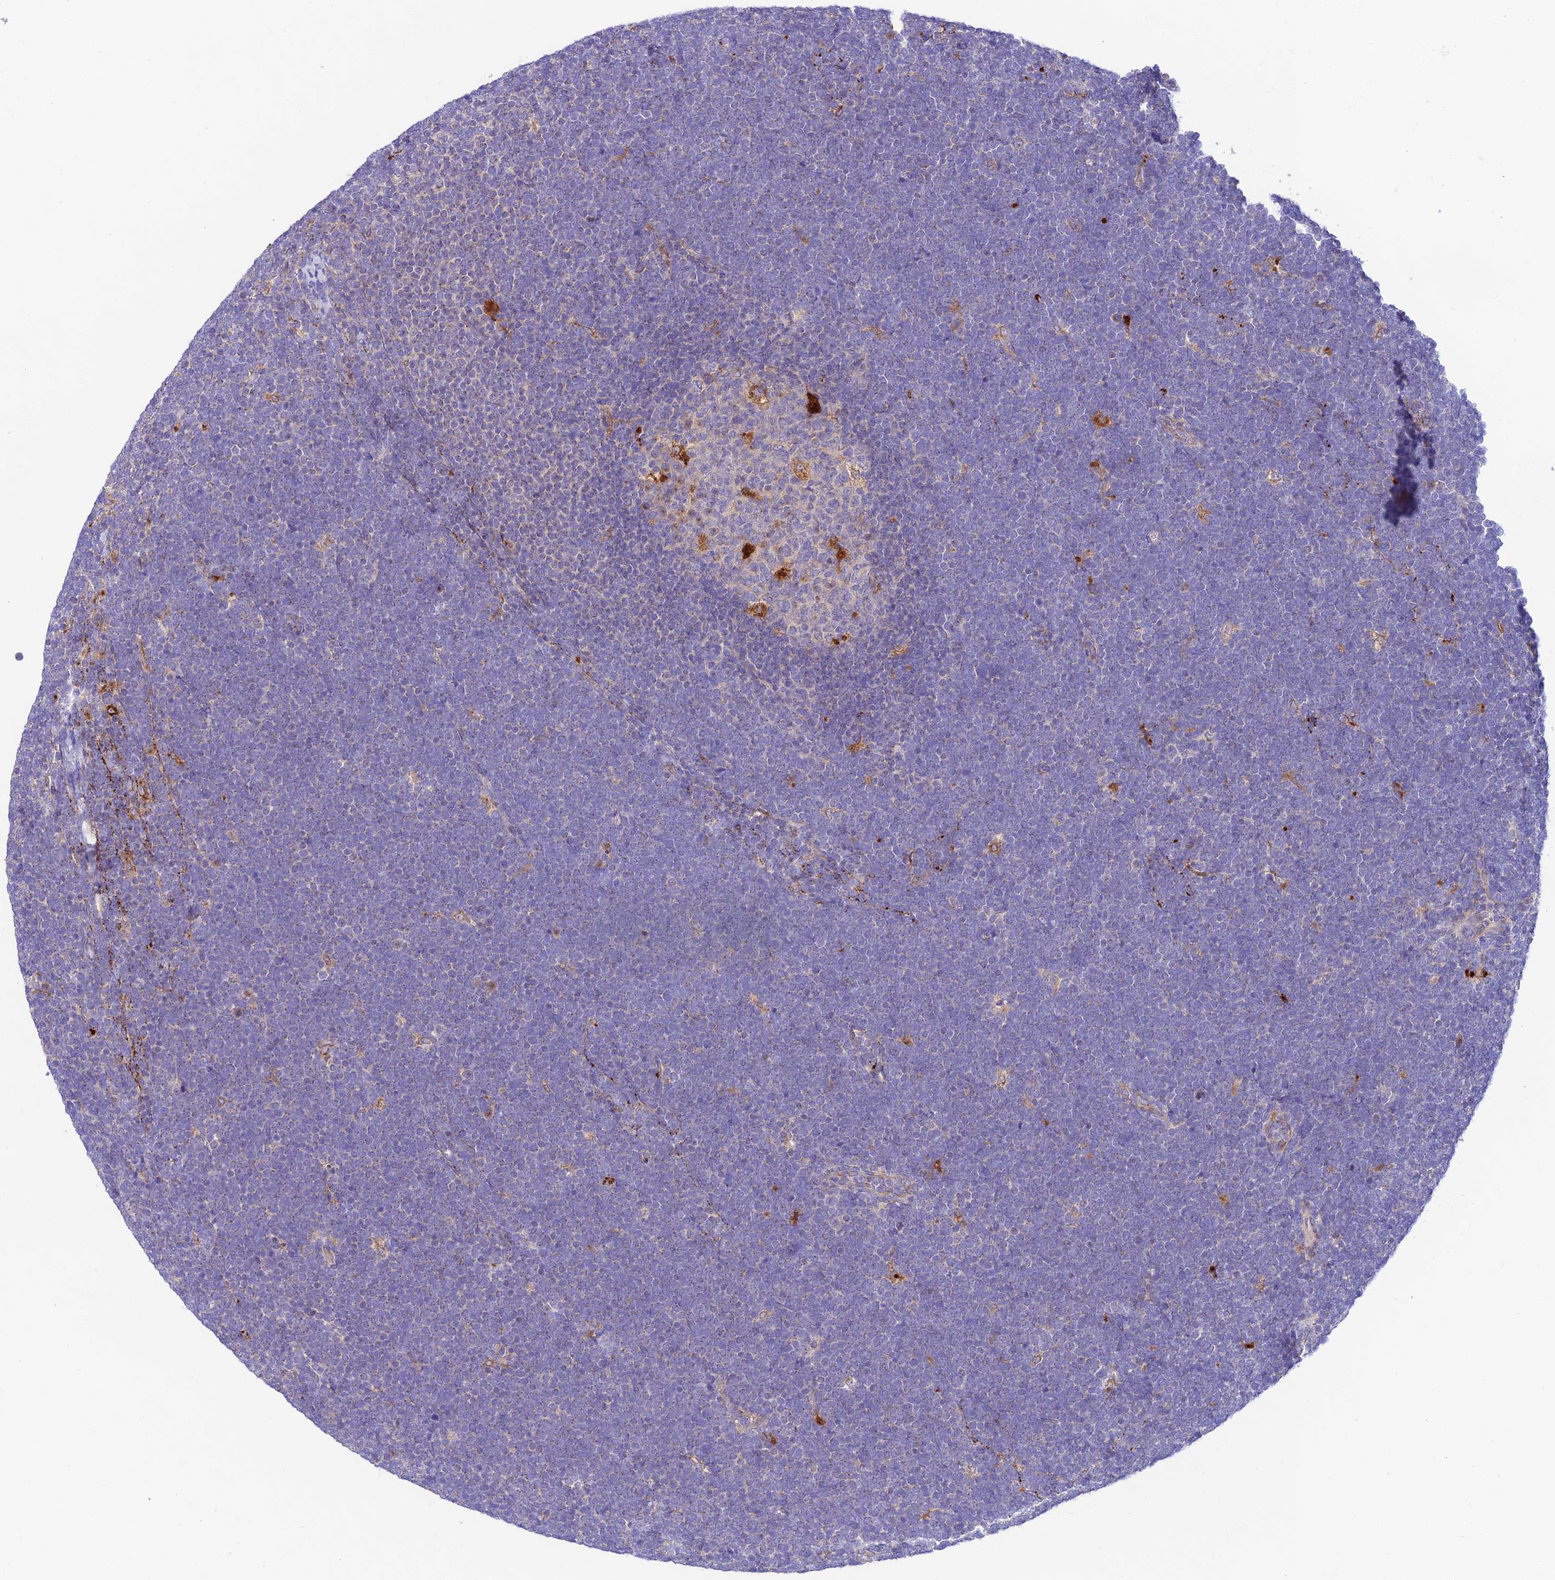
{"staining": {"intensity": "negative", "quantity": "none", "location": "none"}, "tissue": "lymphoma", "cell_type": "Tumor cells", "image_type": "cancer", "snomed": [{"axis": "morphology", "description": "Malignant lymphoma, non-Hodgkin's type, High grade"}, {"axis": "topography", "description": "Lymph node"}], "caption": "Image shows no significant protein expression in tumor cells of malignant lymphoma, non-Hodgkin's type (high-grade).", "gene": "LACTB2", "patient": {"sex": "male", "age": 13}}